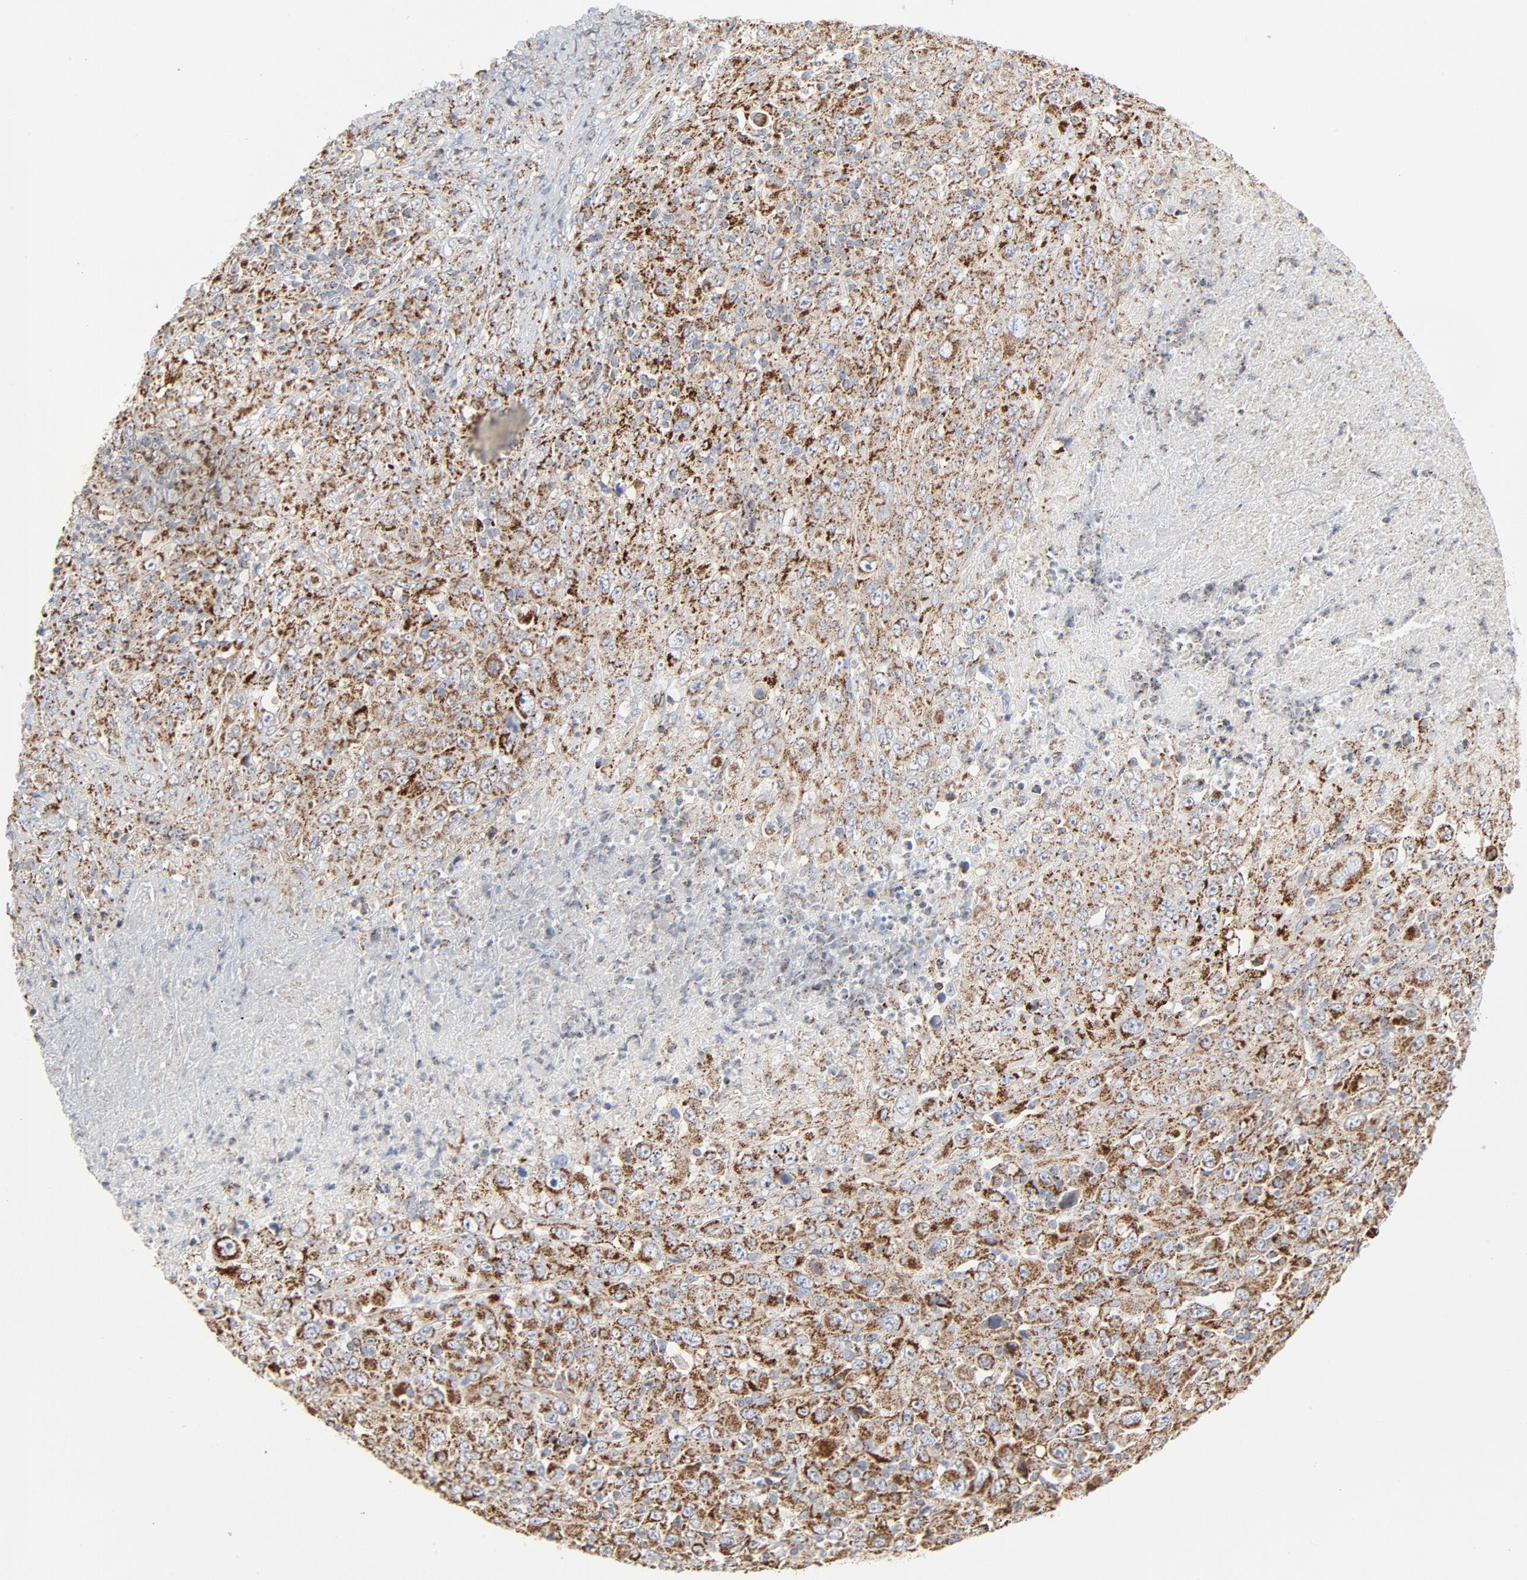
{"staining": {"intensity": "moderate", "quantity": ">75%", "location": "cytoplasmic/membranous"}, "tissue": "melanoma", "cell_type": "Tumor cells", "image_type": "cancer", "snomed": [{"axis": "morphology", "description": "Malignant melanoma, Metastatic site"}, {"axis": "topography", "description": "Skin"}], "caption": "DAB (3,3'-diaminobenzidine) immunohistochemical staining of malignant melanoma (metastatic site) reveals moderate cytoplasmic/membranous protein expression in approximately >75% of tumor cells. The protein is shown in brown color, while the nuclei are stained blue.", "gene": "SETD3", "patient": {"sex": "female", "age": 56}}